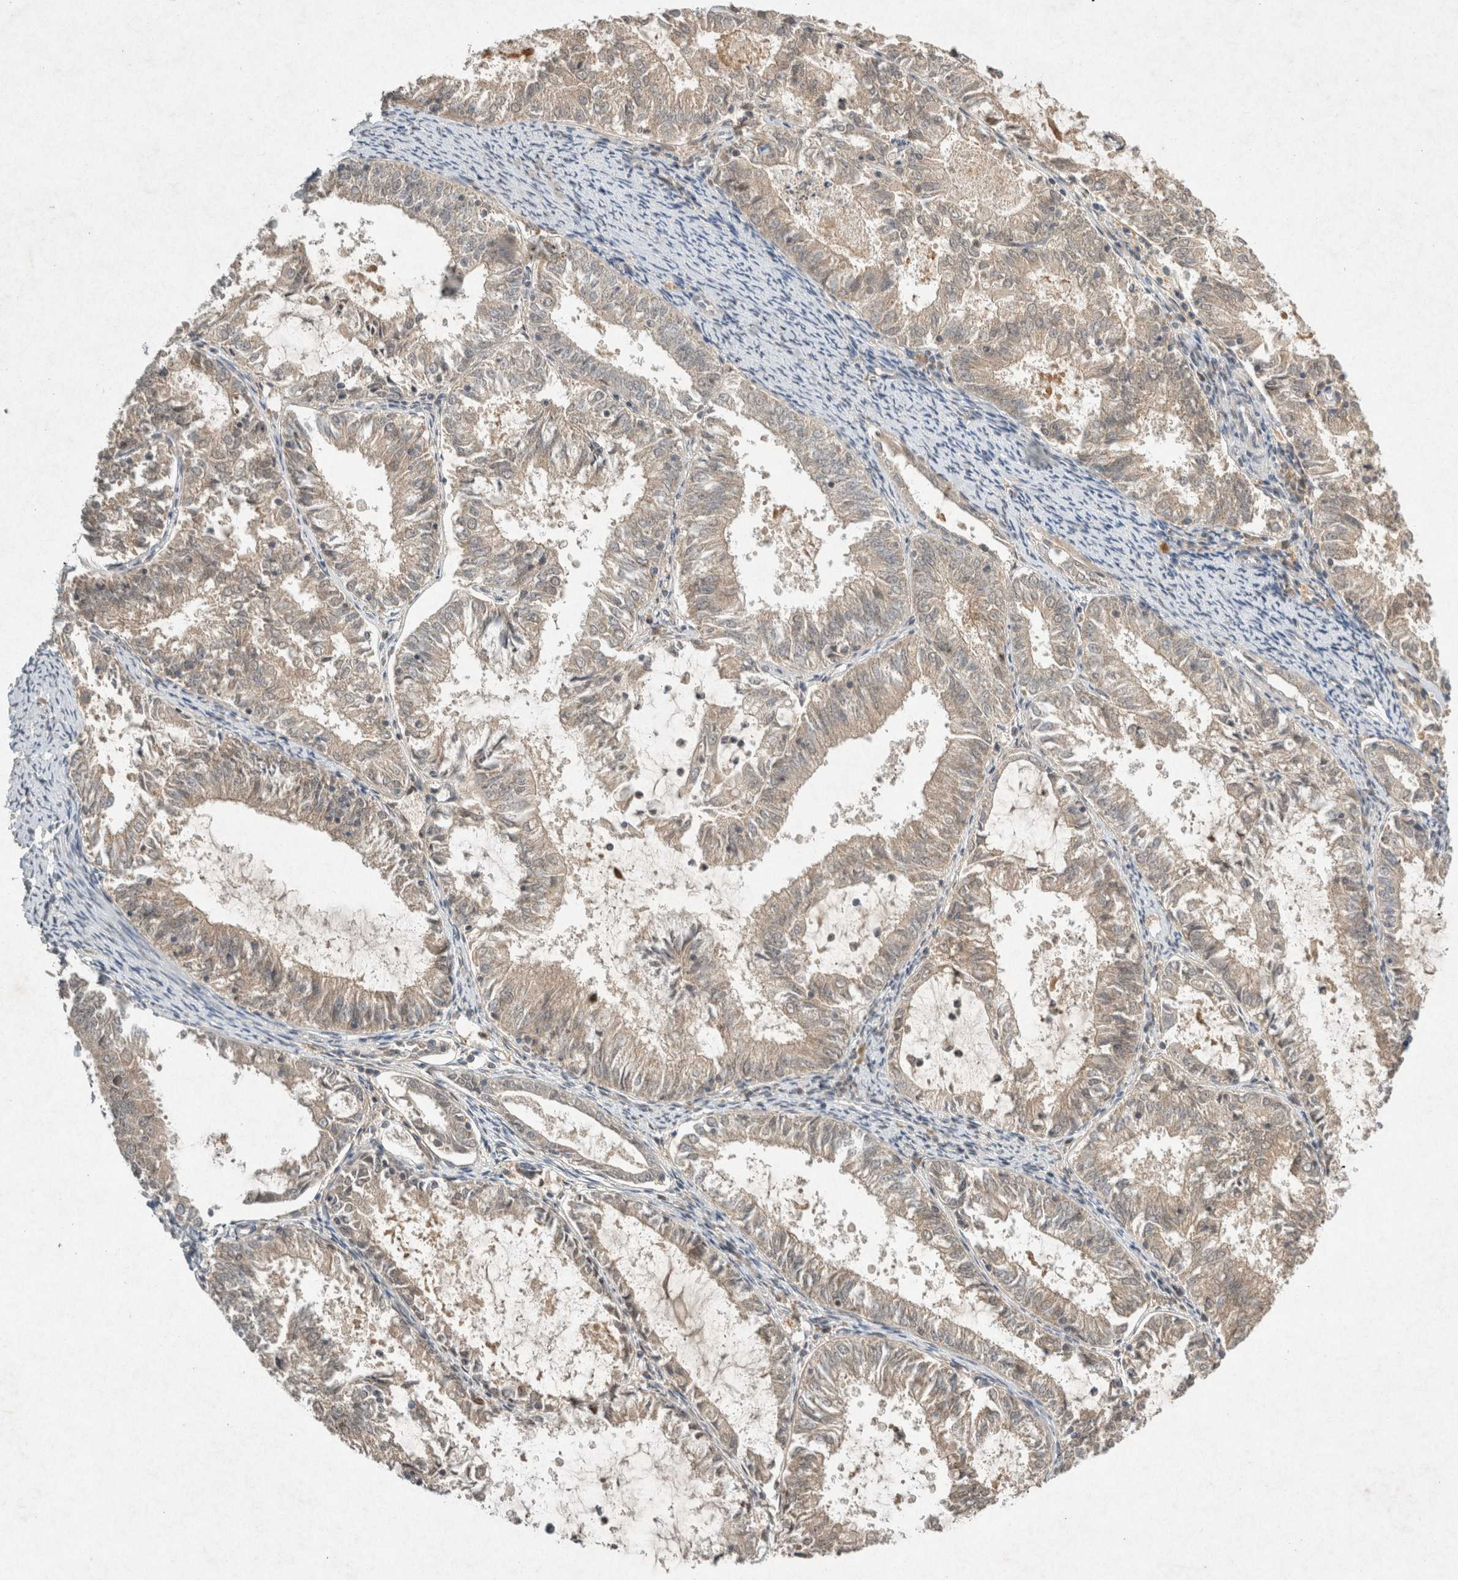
{"staining": {"intensity": "weak", "quantity": ">75%", "location": "cytoplasmic/membranous"}, "tissue": "endometrial cancer", "cell_type": "Tumor cells", "image_type": "cancer", "snomed": [{"axis": "morphology", "description": "Adenocarcinoma, NOS"}, {"axis": "topography", "description": "Endometrium"}], "caption": "Weak cytoplasmic/membranous protein positivity is seen in approximately >75% of tumor cells in endometrial cancer (adenocarcinoma).", "gene": "LOXL2", "patient": {"sex": "female", "age": 57}}